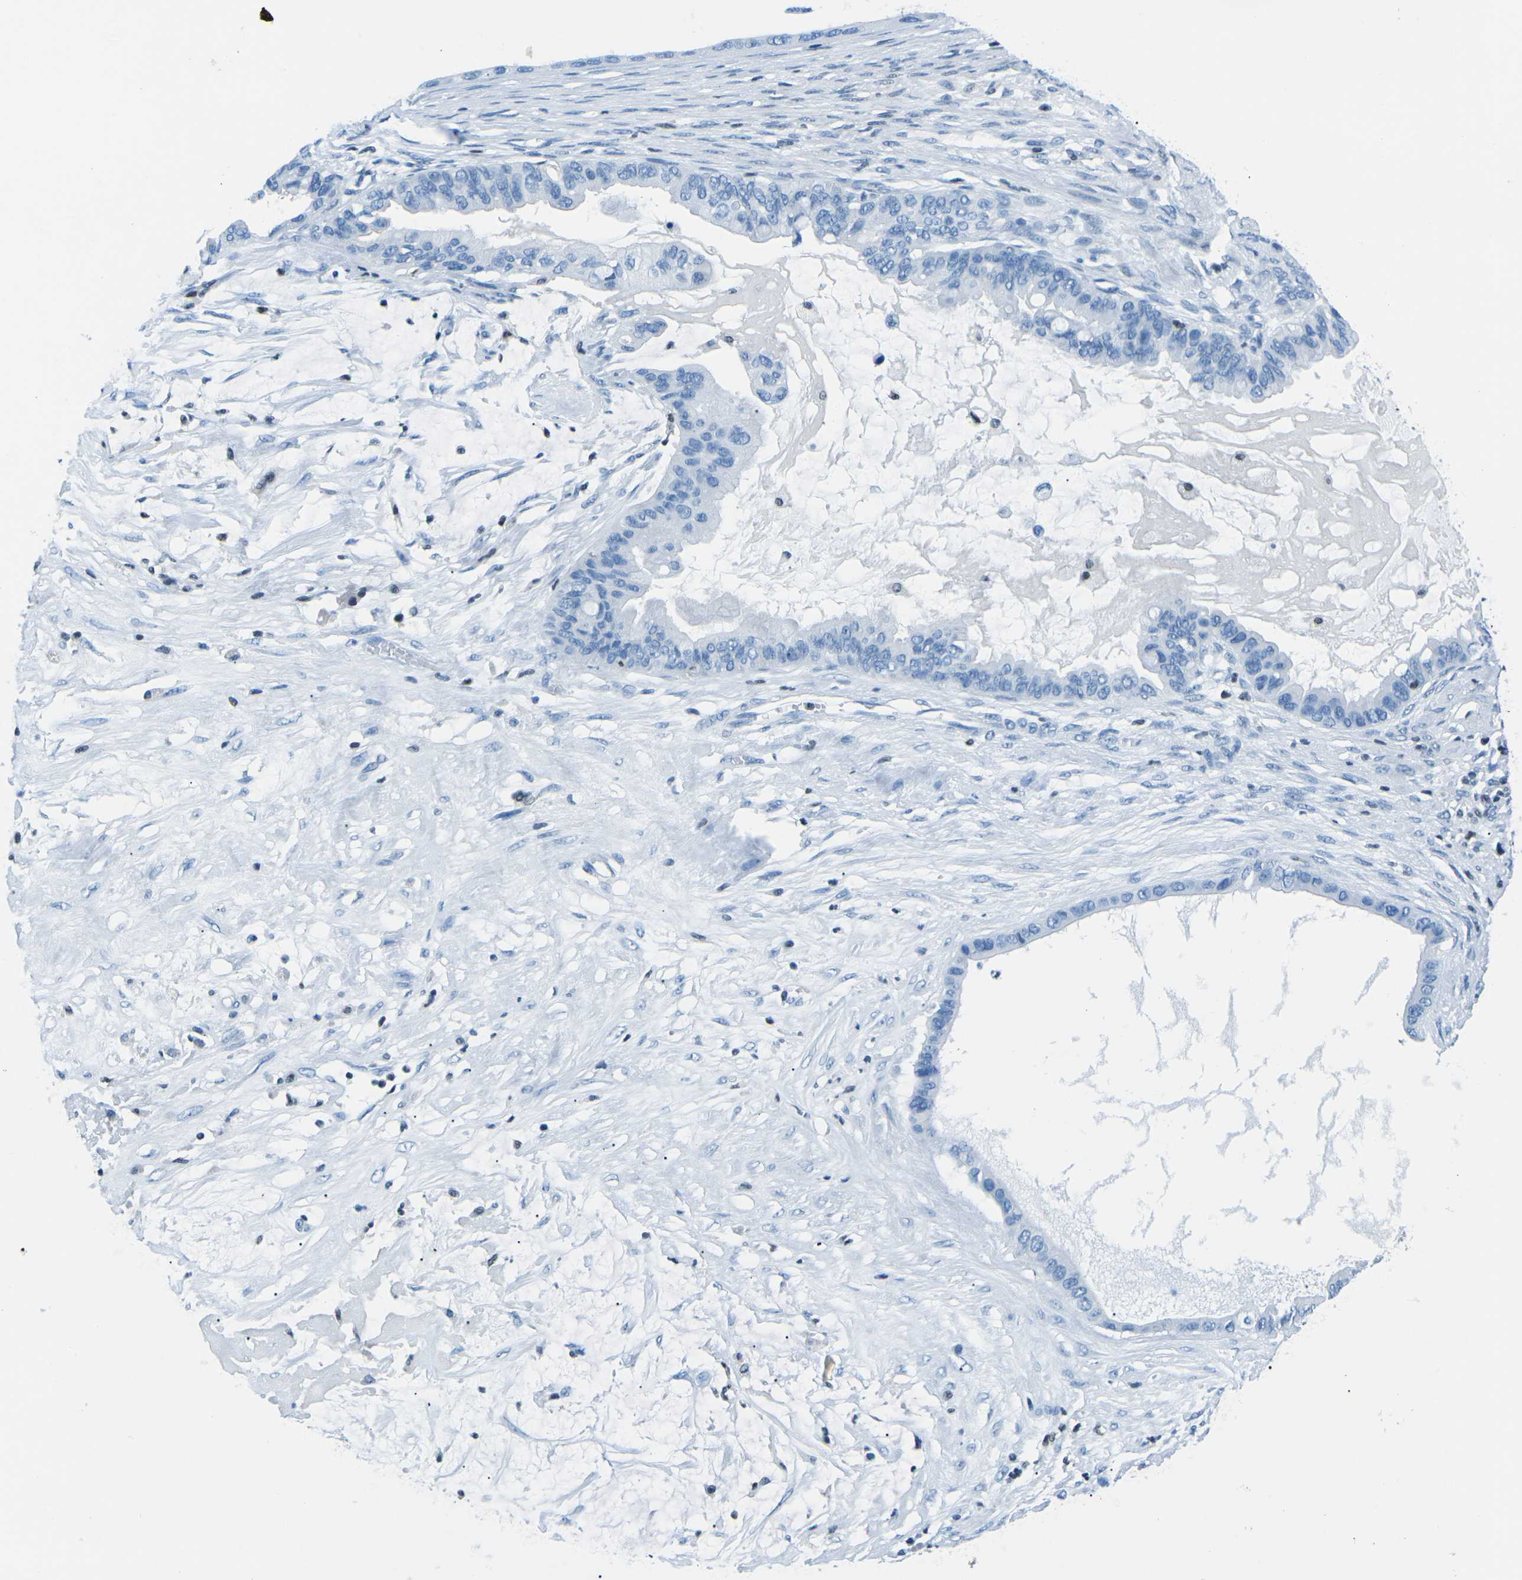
{"staining": {"intensity": "negative", "quantity": "none", "location": "none"}, "tissue": "ovarian cancer", "cell_type": "Tumor cells", "image_type": "cancer", "snomed": [{"axis": "morphology", "description": "Cystadenocarcinoma, mucinous, NOS"}, {"axis": "topography", "description": "Ovary"}], "caption": "Immunohistochemistry (IHC) histopathology image of ovarian cancer (mucinous cystadenocarcinoma) stained for a protein (brown), which shows no staining in tumor cells.", "gene": "CELF2", "patient": {"sex": "female", "age": 80}}